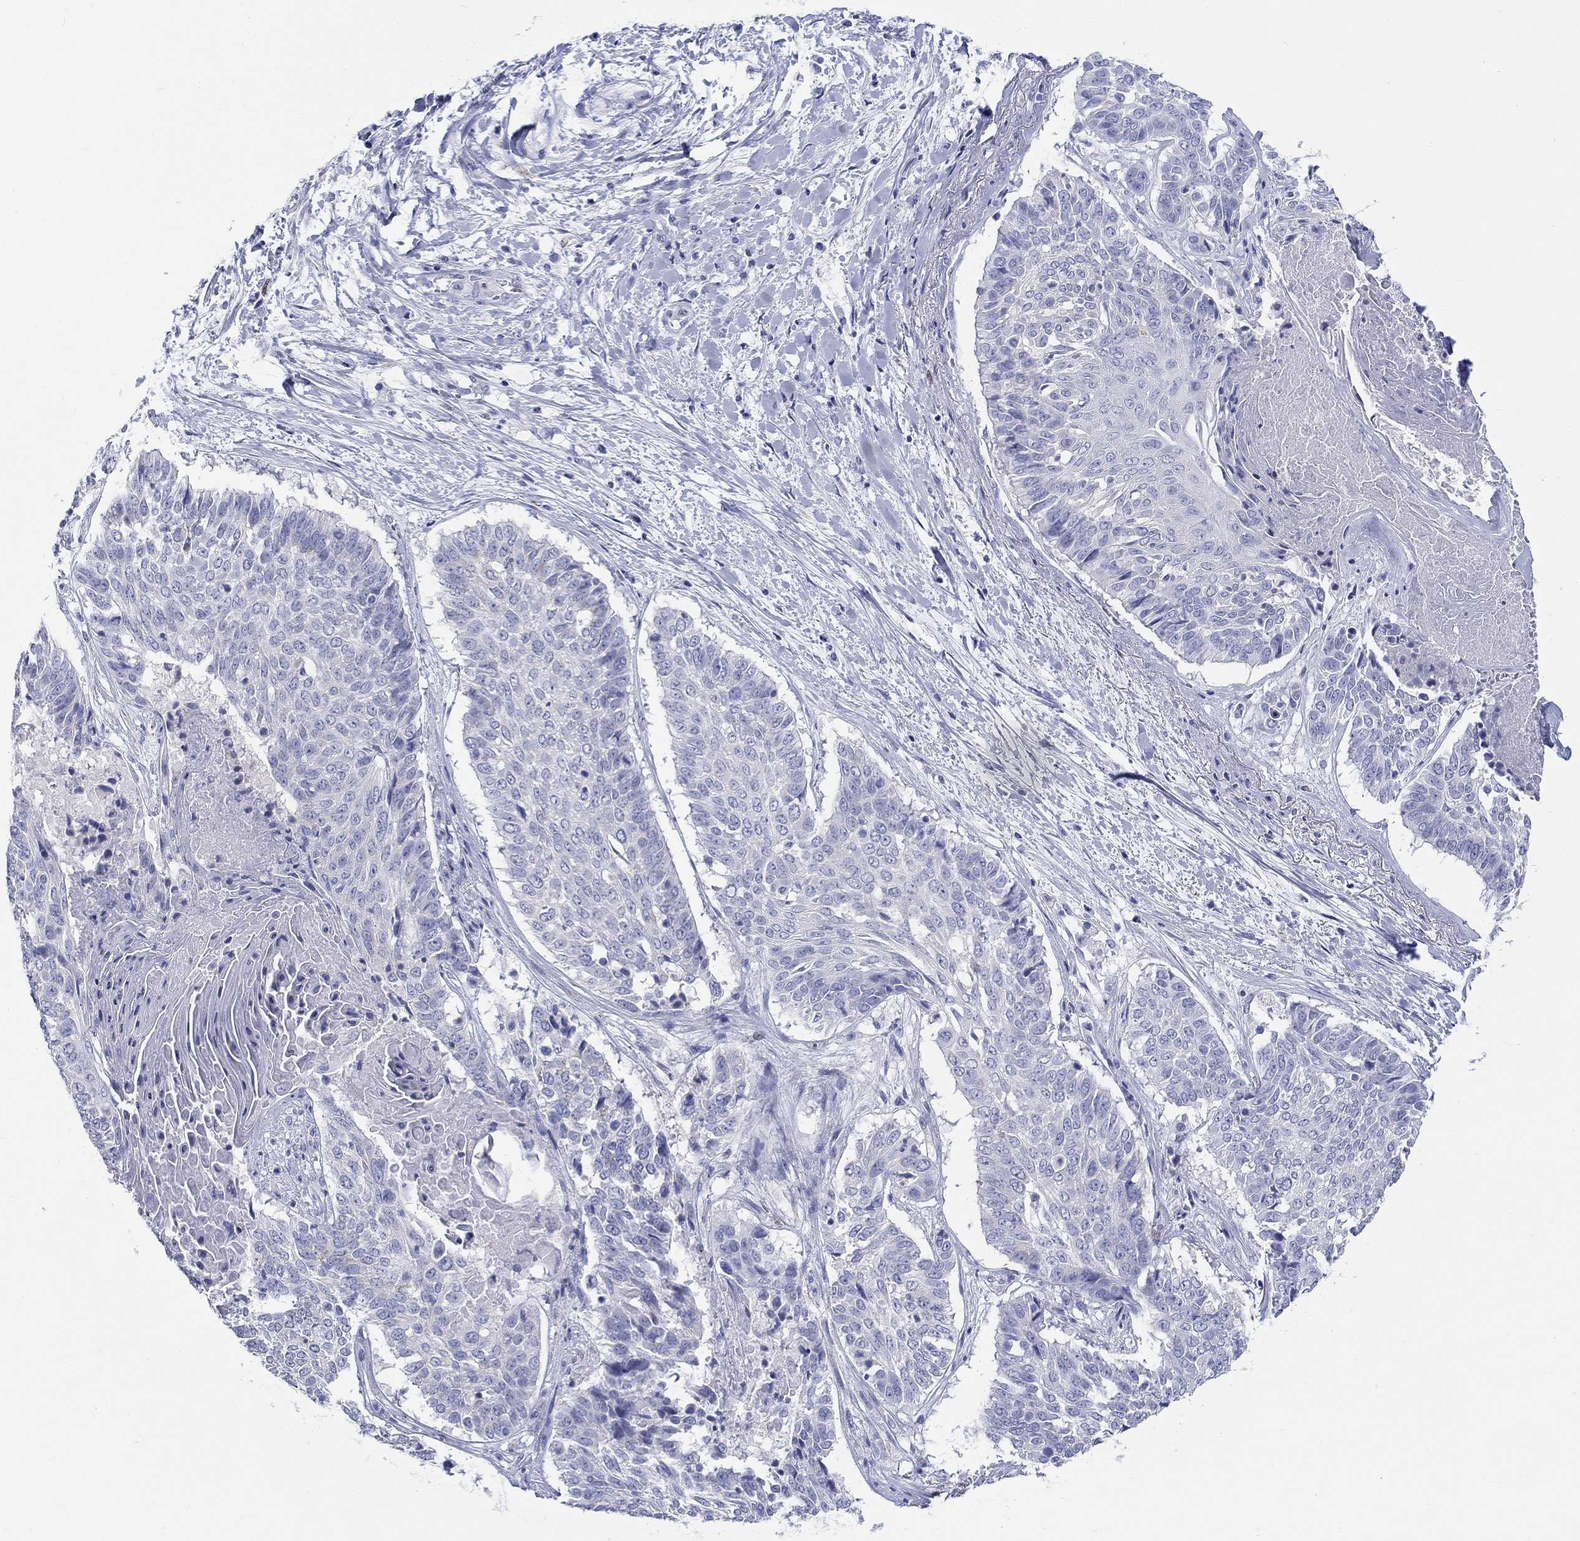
{"staining": {"intensity": "weak", "quantity": "<25%", "location": "cytoplasmic/membranous"}, "tissue": "lung cancer", "cell_type": "Tumor cells", "image_type": "cancer", "snomed": [{"axis": "morphology", "description": "Squamous cell carcinoma, NOS"}, {"axis": "topography", "description": "Lung"}], "caption": "DAB (3,3'-diaminobenzidine) immunohistochemical staining of lung cancer (squamous cell carcinoma) exhibits no significant positivity in tumor cells.", "gene": "H1-1", "patient": {"sex": "male", "age": 64}}